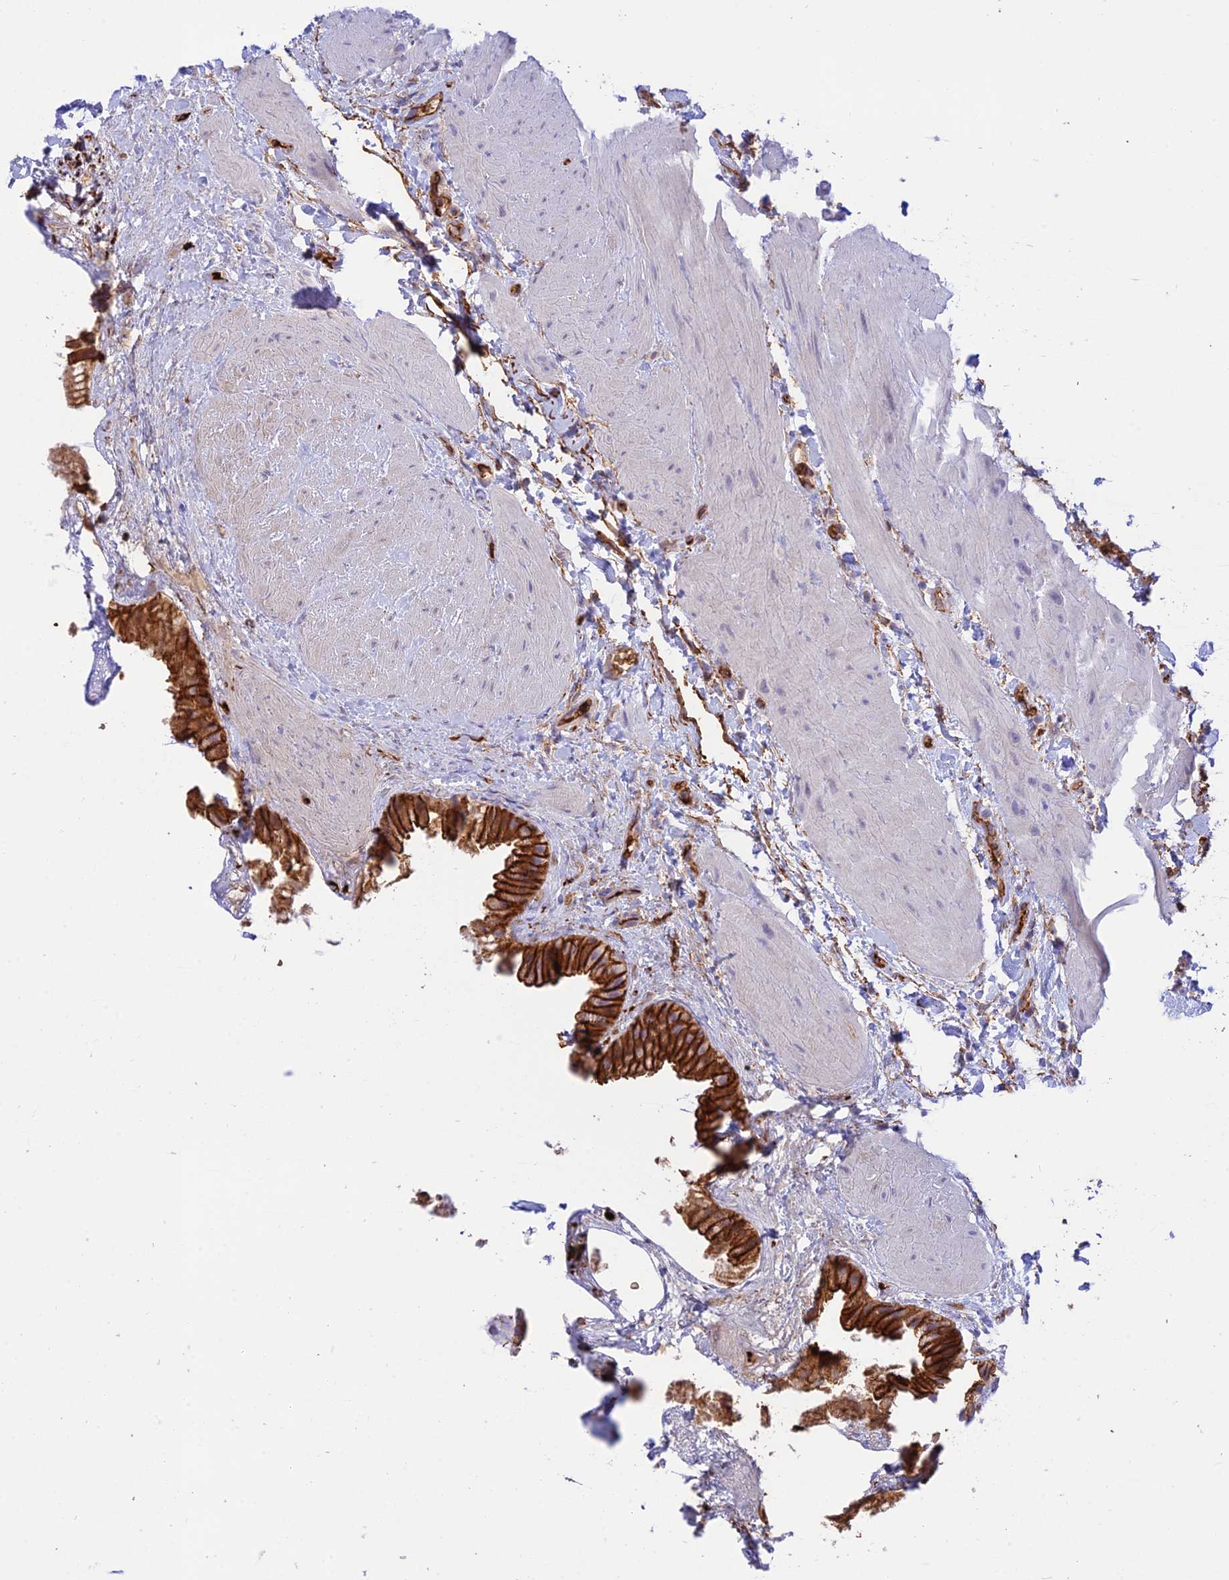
{"staining": {"intensity": "strong", "quantity": ">75%", "location": "cytoplasmic/membranous"}, "tissue": "gallbladder", "cell_type": "Glandular cells", "image_type": "normal", "snomed": [{"axis": "morphology", "description": "Normal tissue, NOS"}, {"axis": "topography", "description": "Gallbladder"}], "caption": "Immunohistochemistry (IHC) of benign gallbladder shows high levels of strong cytoplasmic/membranous positivity in approximately >75% of glandular cells.", "gene": "YPEL5", "patient": {"sex": "male", "age": 55}}